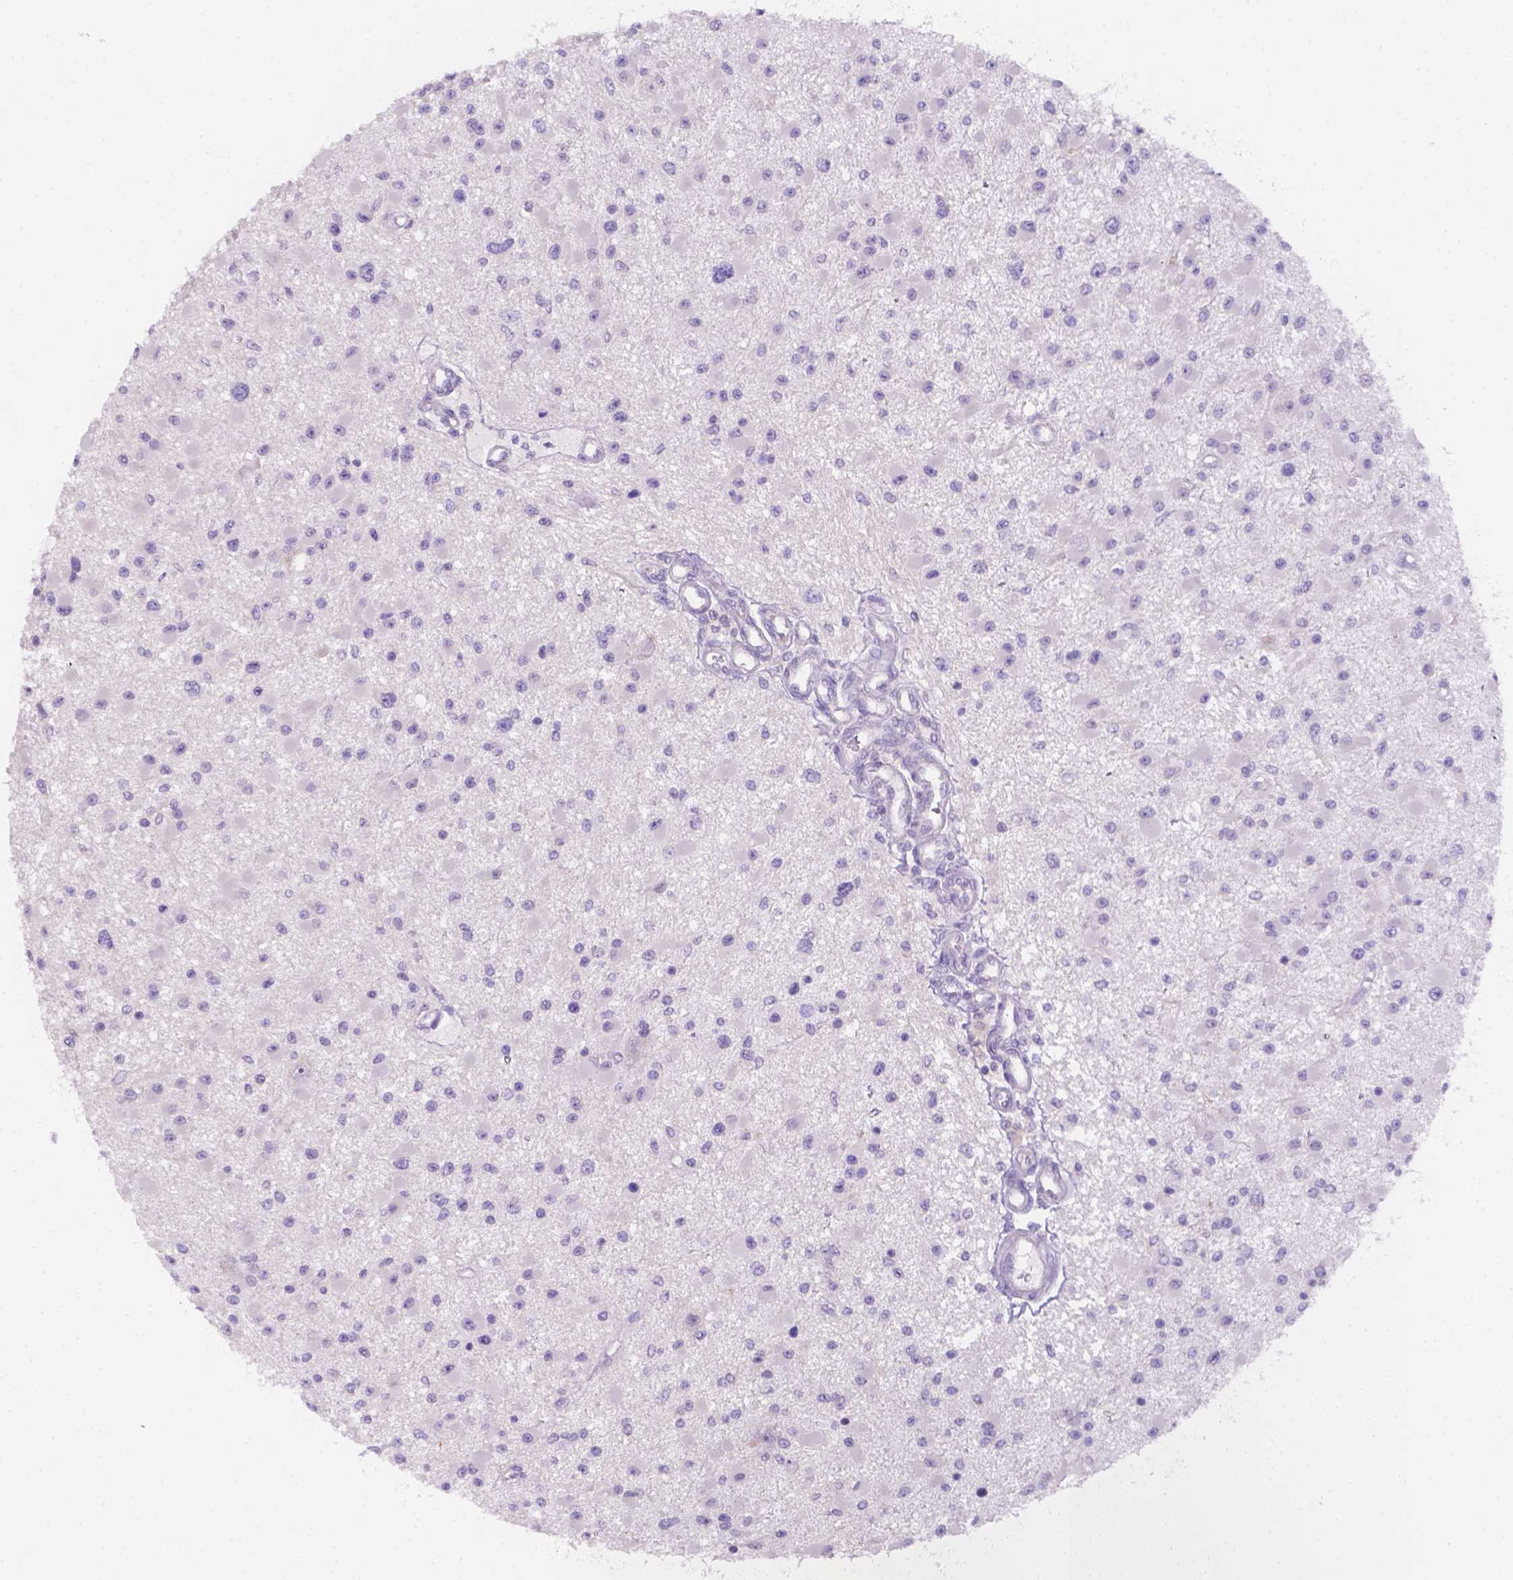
{"staining": {"intensity": "negative", "quantity": "none", "location": "none"}, "tissue": "glioma", "cell_type": "Tumor cells", "image_type": "cancer", "snomed": [{"axis": "morphology", "description": "Glioma, malignant, High grade"}, {"axis": "topography", "description": "Brain"}], "caption": "An image of malignant high-grade glioma stained for a protein exhibits no brown staining in tumor cells. The staining was performed using DAB (3,3'-diaminobenzidine) to visualize the protein expression in brown, while the nuclei were stained in blue with hematoxylin (Magnification: 20x).", "gene": "CD96", "patient": {"sex": "male", "age": 54}}